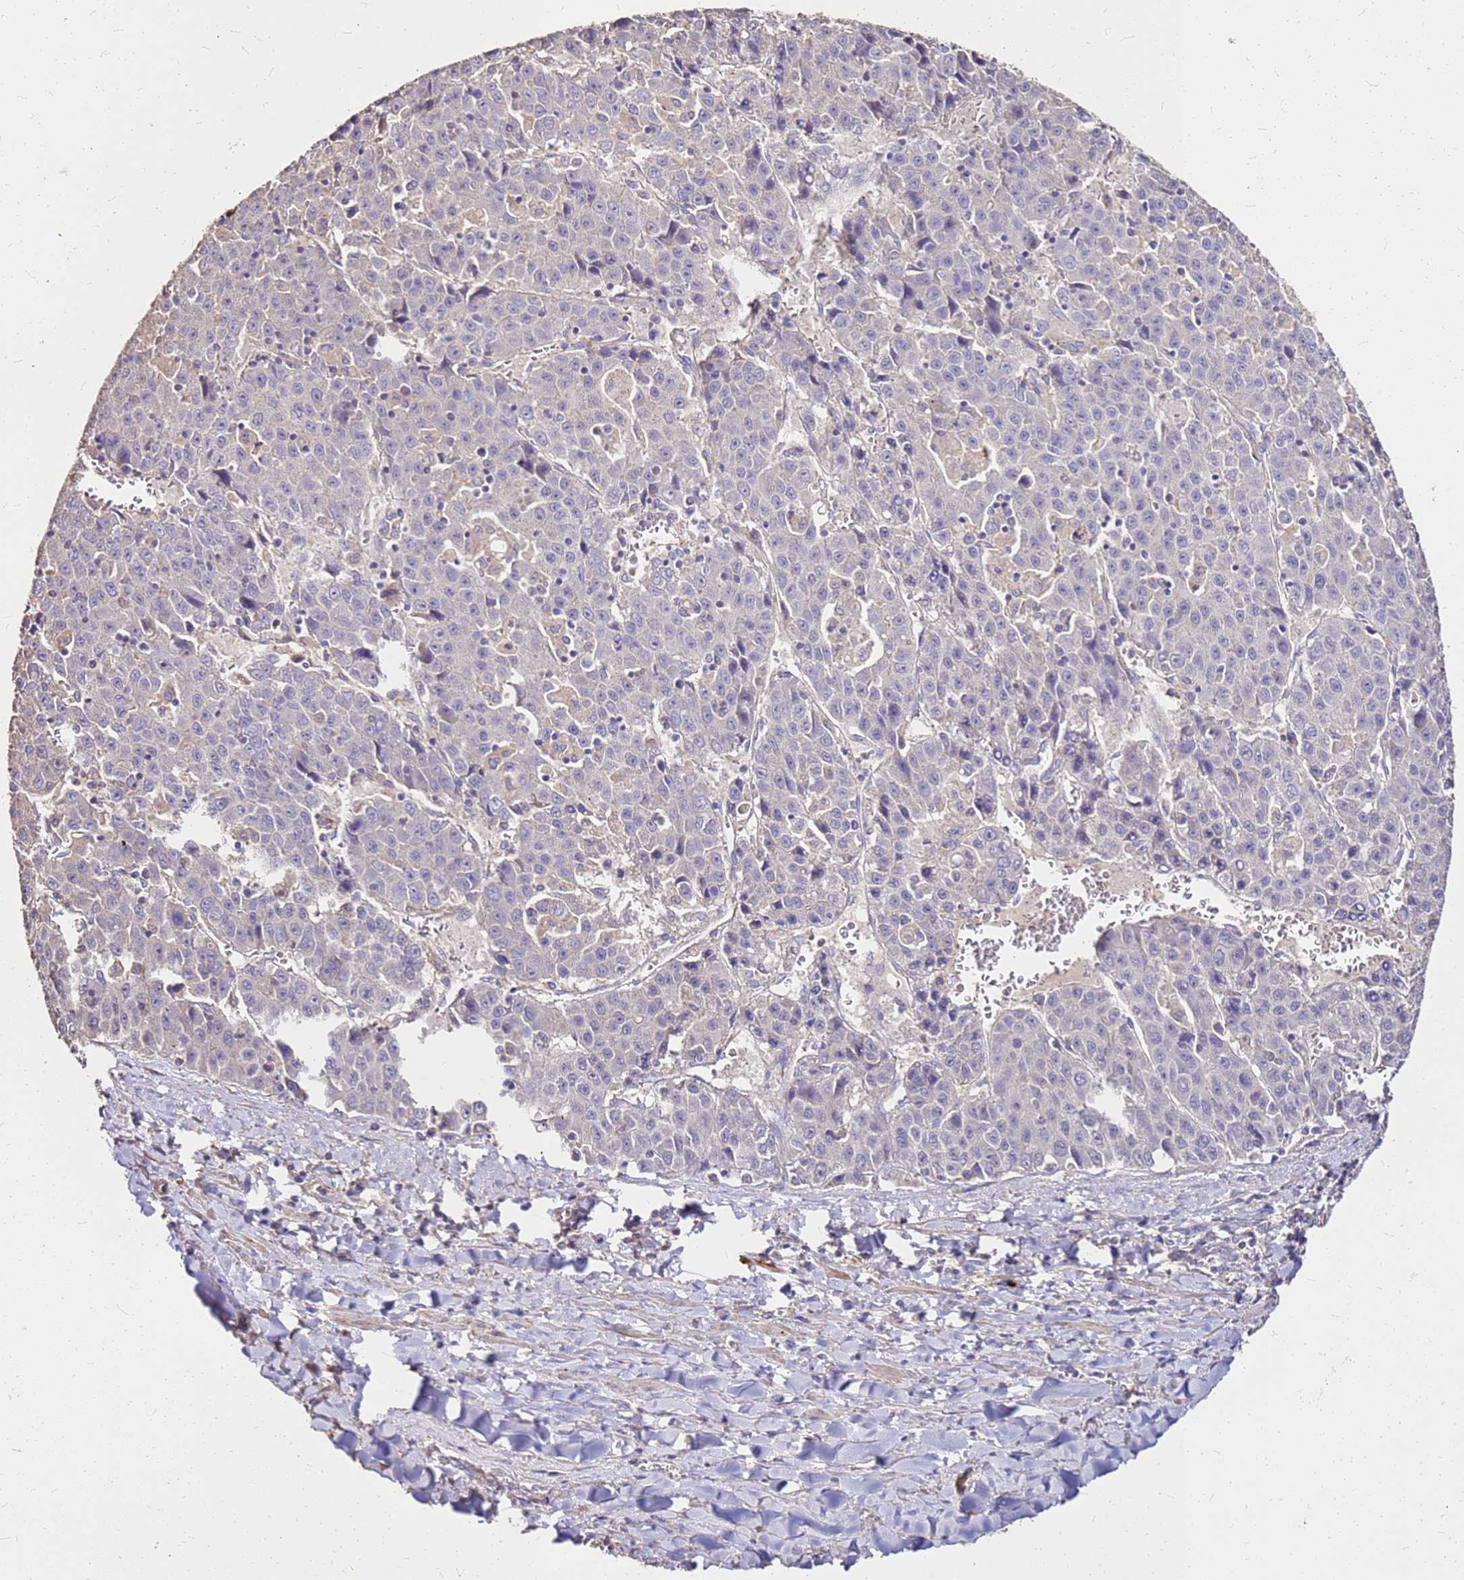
{"staining": {"intensity": "negative", "quantity": "none", "location": "none"}, "tissue": "liver cancer", "cell_type": "Tumor cells", "image_type": "cancer", "snomed": [{"axis": "morphology", "description": "Carcinoma, Hepatocellular, NOS"}, {"axis": "topography", "description": "Liver"}], "caption": "The immunohistochemistry (IHC) micrograph has no significant expression in tumor cells of hepatocellular carcinoma (liver) tissue.", "gene": "EXD3", "patient": {"sex": "female", "age": 53}}